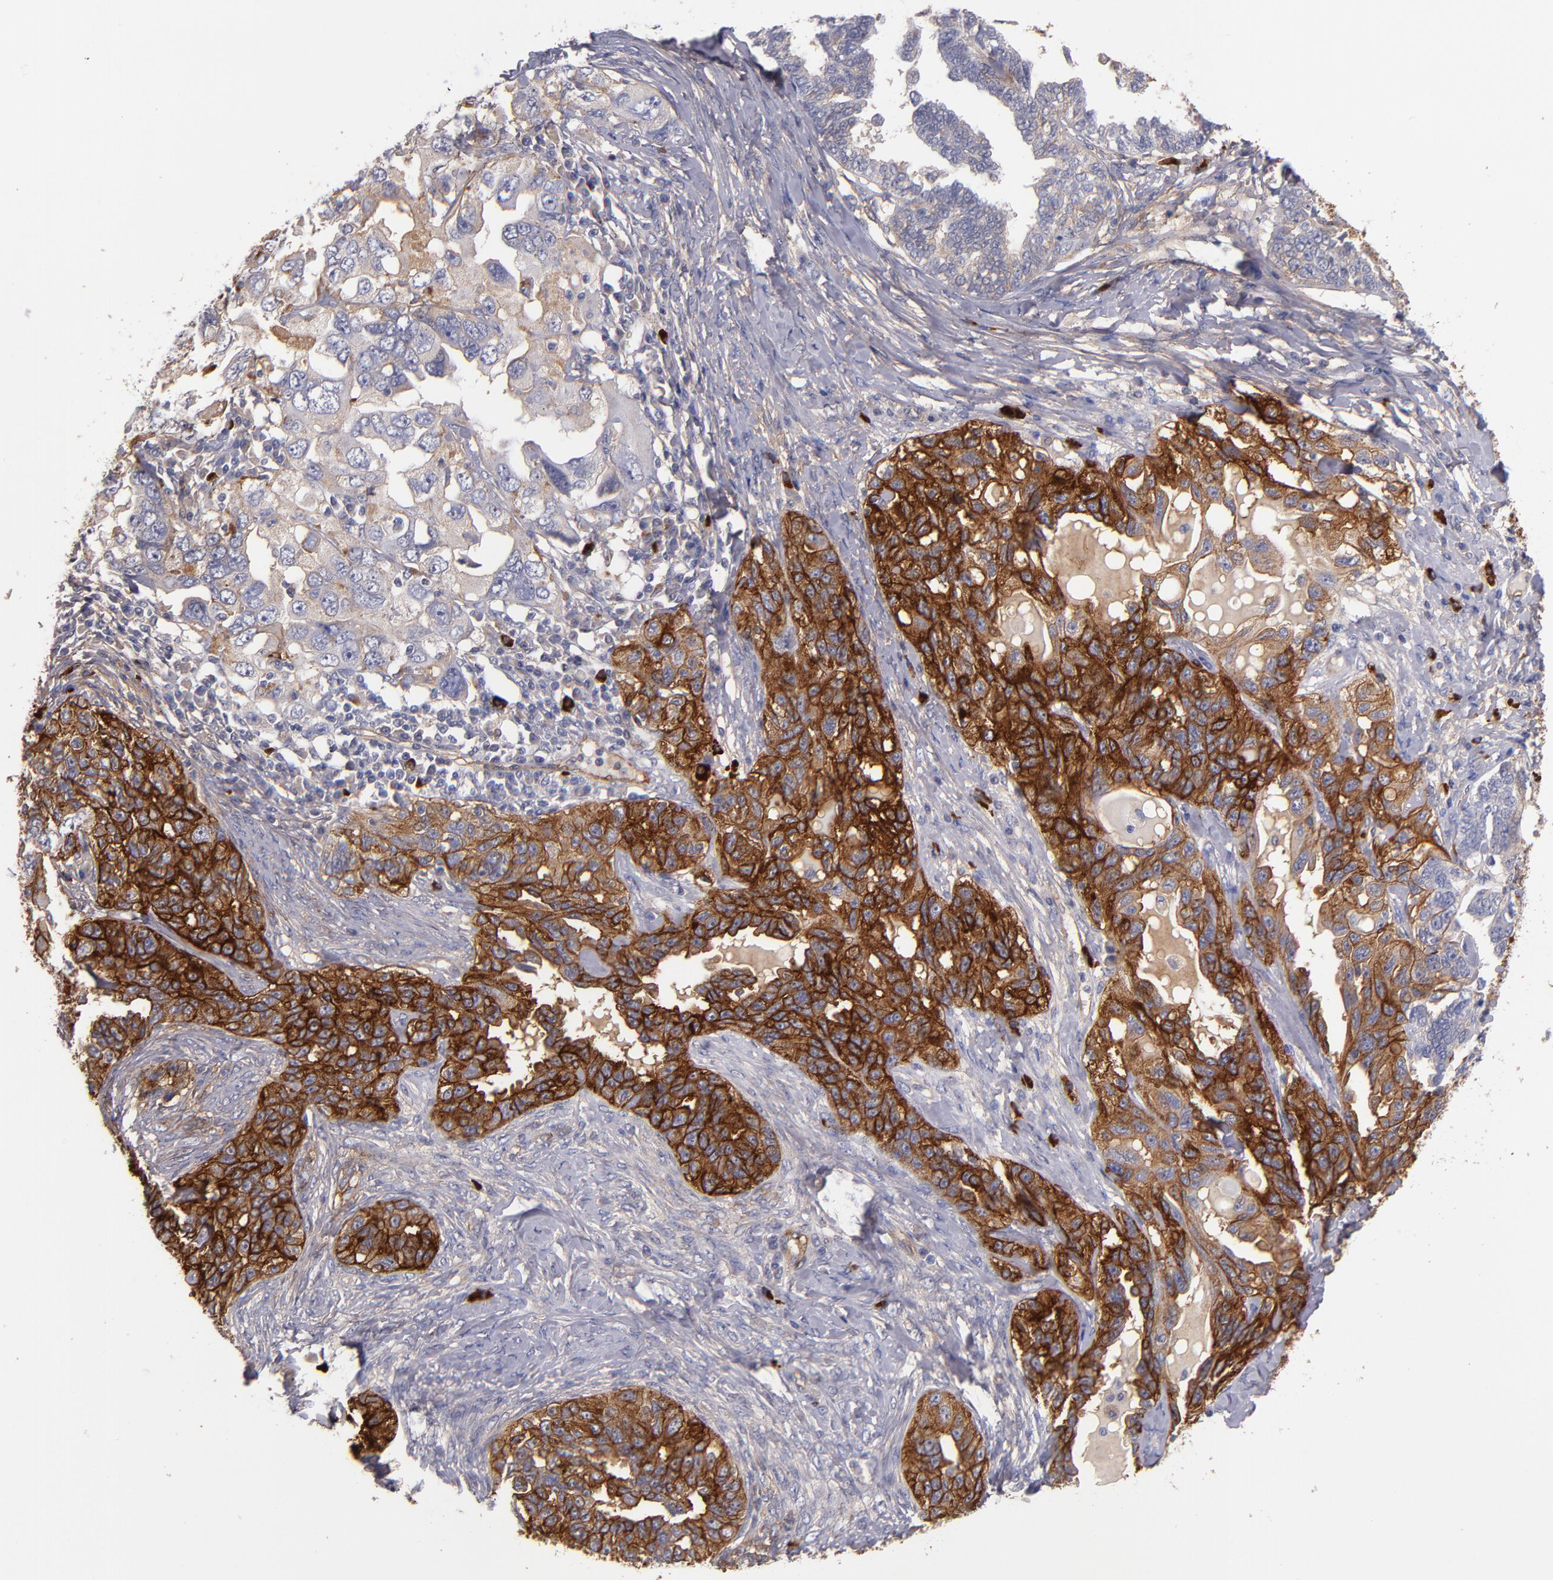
{"staining": {"intensity": "strong", "quantity": "25%-75%", "location": "cytoplasmic/membranous"}, "tissue": "ovarian cancer", "cell_type": "Tumor cells", "image_type": "cancer", "snomed": [{"axis": "morphology", "description": "Cystadenocarcinoma, serous, NOS"}, {"axis": "topography", "description": "Ovary"}], "caption": "Strong cytoplasmic/membranous positivity for a protein is present in approximately 25%-75% of tumor cells of serous cystadenocarcinoma (ovarian) using immunohistochemistry.", "gene": "PLSCR4", "patient": {"sex": "female", "age": 82}}